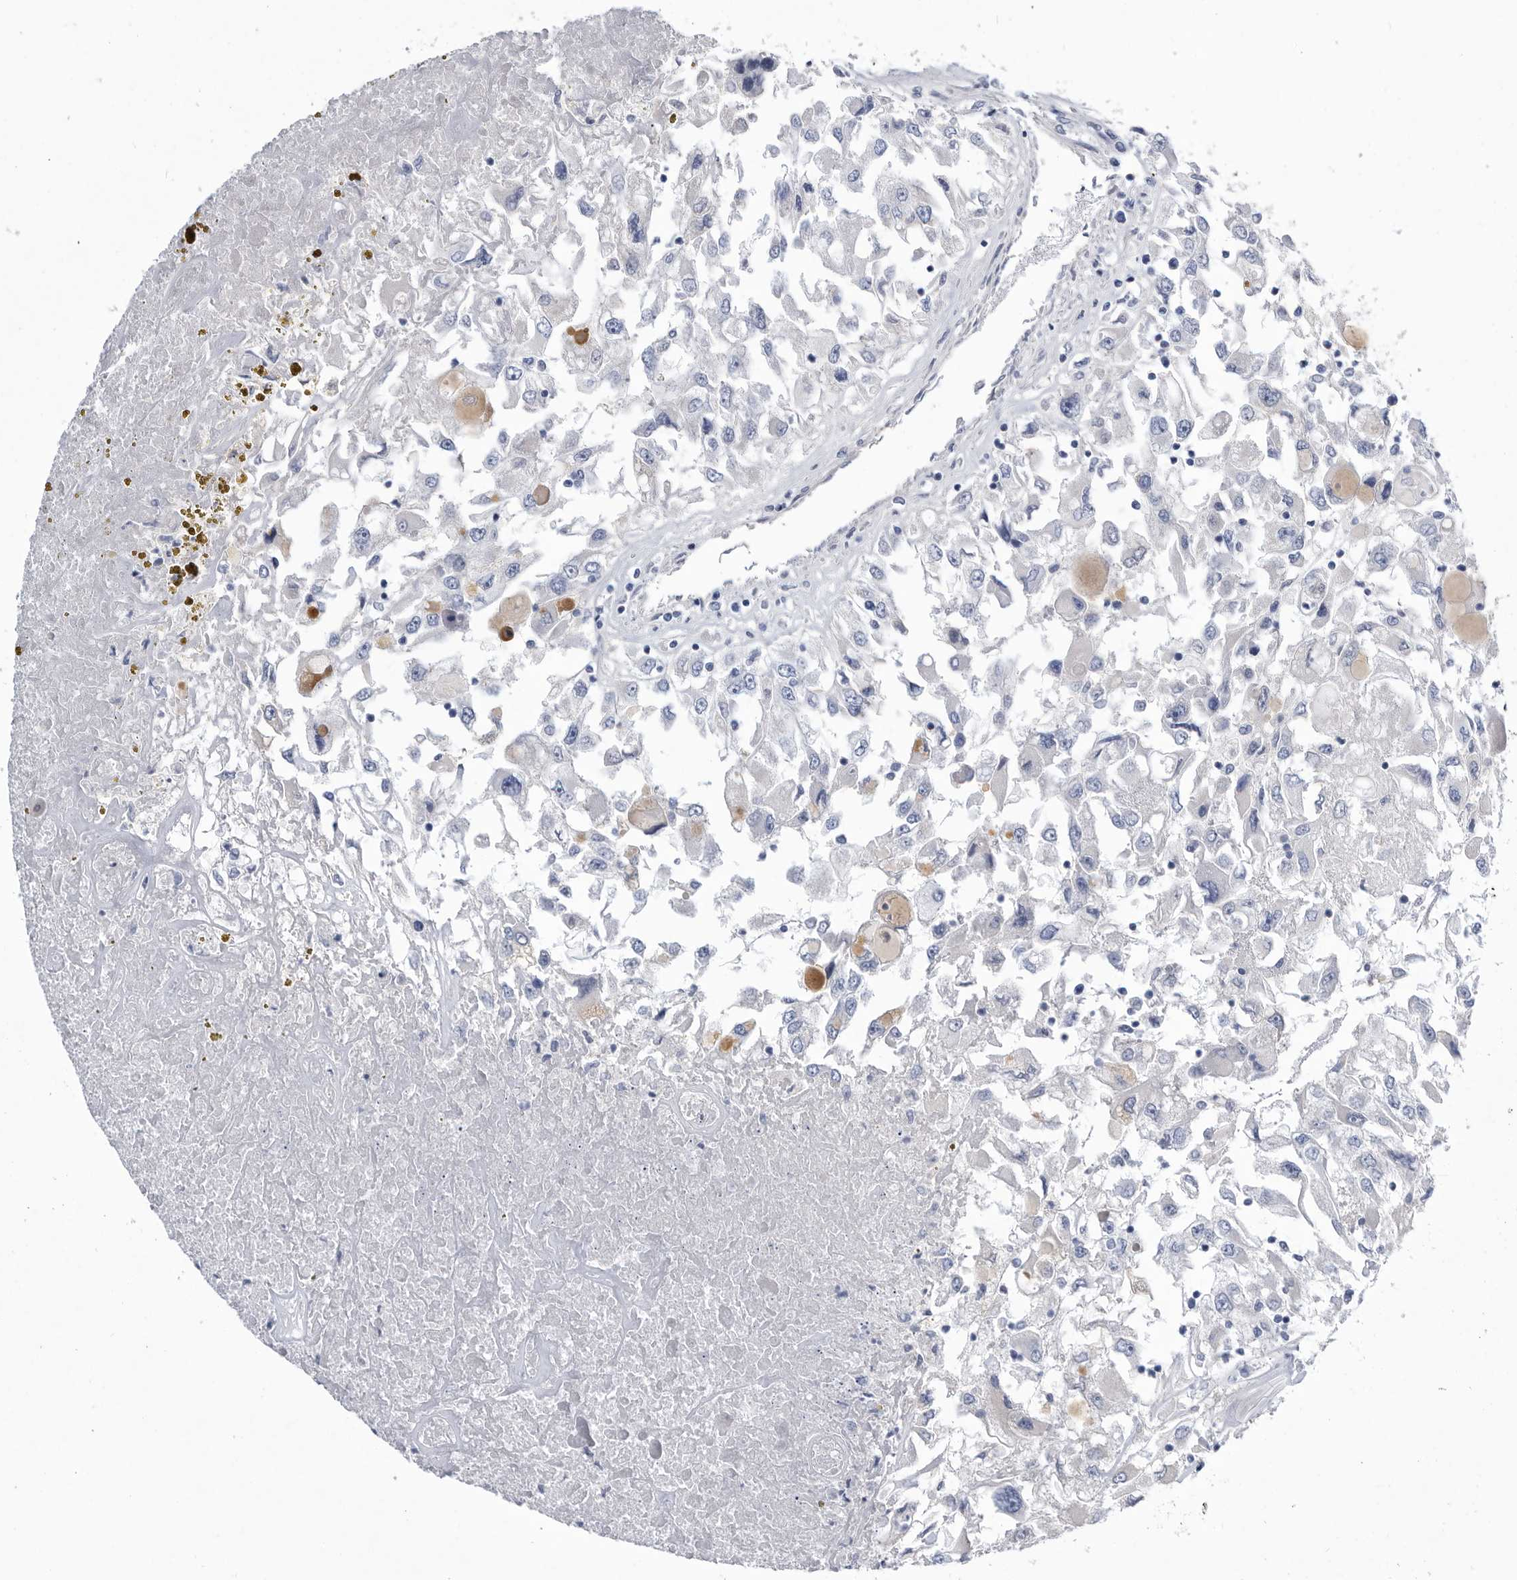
{"staining": {"intensity": "weak", "quantity": "<25%", "location": "cytoplasmic/membranous"}, "tissue": "renal cancer", "cell_type": "Tumor cells", "image_type": "cancer", "snomed": [{"axis": "morphology", "description": "Adenocarcinoma, NOS"}, {"axis": "topography", "description": "Kidney"}], "caption": "This micrograph is of renal cancer stained with immunohistochemistry to label a protein in brown with the nuclei are counter-stained blue. There is no expression in tumor cells.", "gene": "BTBD6", "patient": {"sex": "female", "age": 52}}